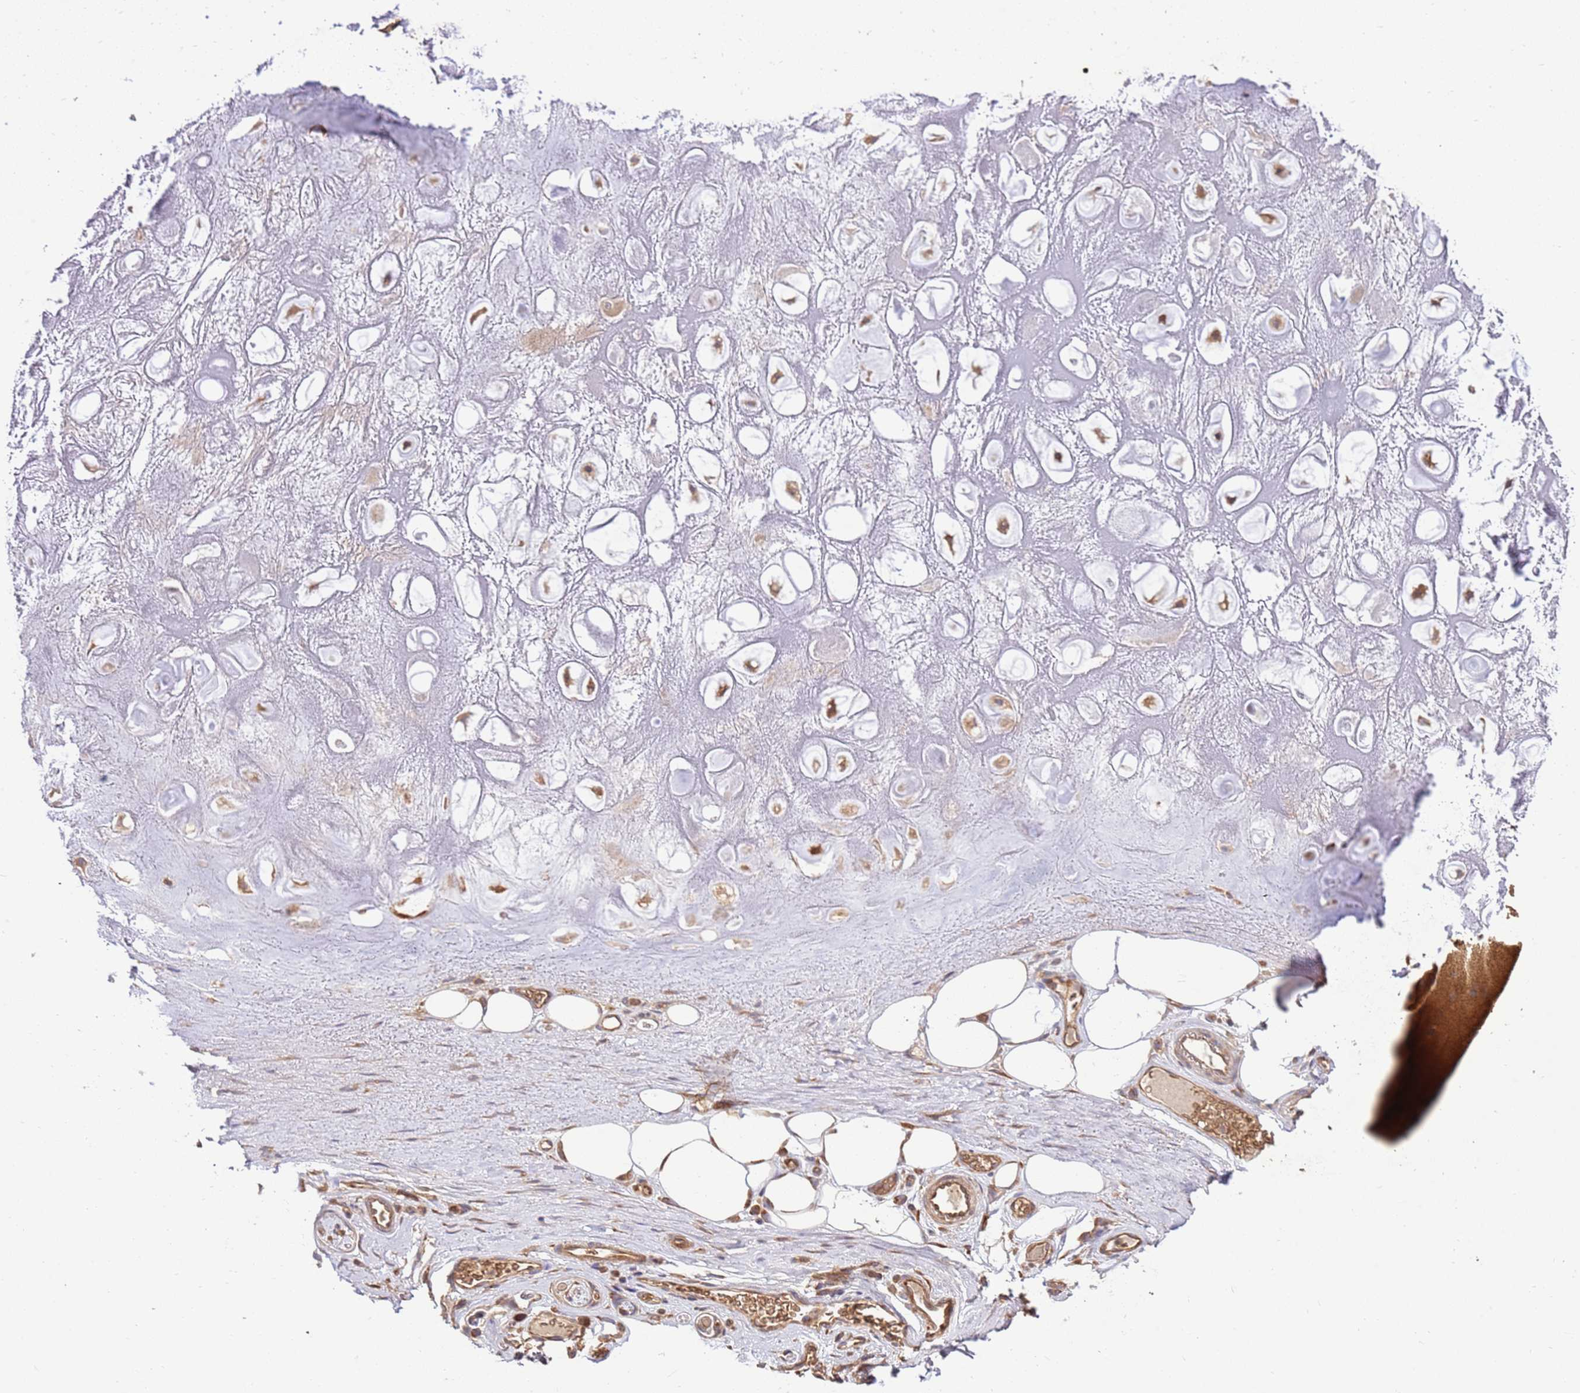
{"staining": {"intensity": "weak", "quantity": ">75%", "location": "cytoplasmic/membranous"}, "tissue": "adipose tissue", "cell_type": "Adipocytes", "image_type": "normal", "snomed": [{"axis": "morphology", "description": "Normal tissue, NOS"}, {"axis": "topography", "description": "Cartilage tissue"}], "caption": "Adipose tissue stained with DAB (3,3'-diaminobenzidine) immunohistochemistry shows low levels of weak cytoplasmic/membranous expression in approximately >75% of adipocytes.", "gene": "SLC44A5", "patient": {"sex": "male", "age": 81}}